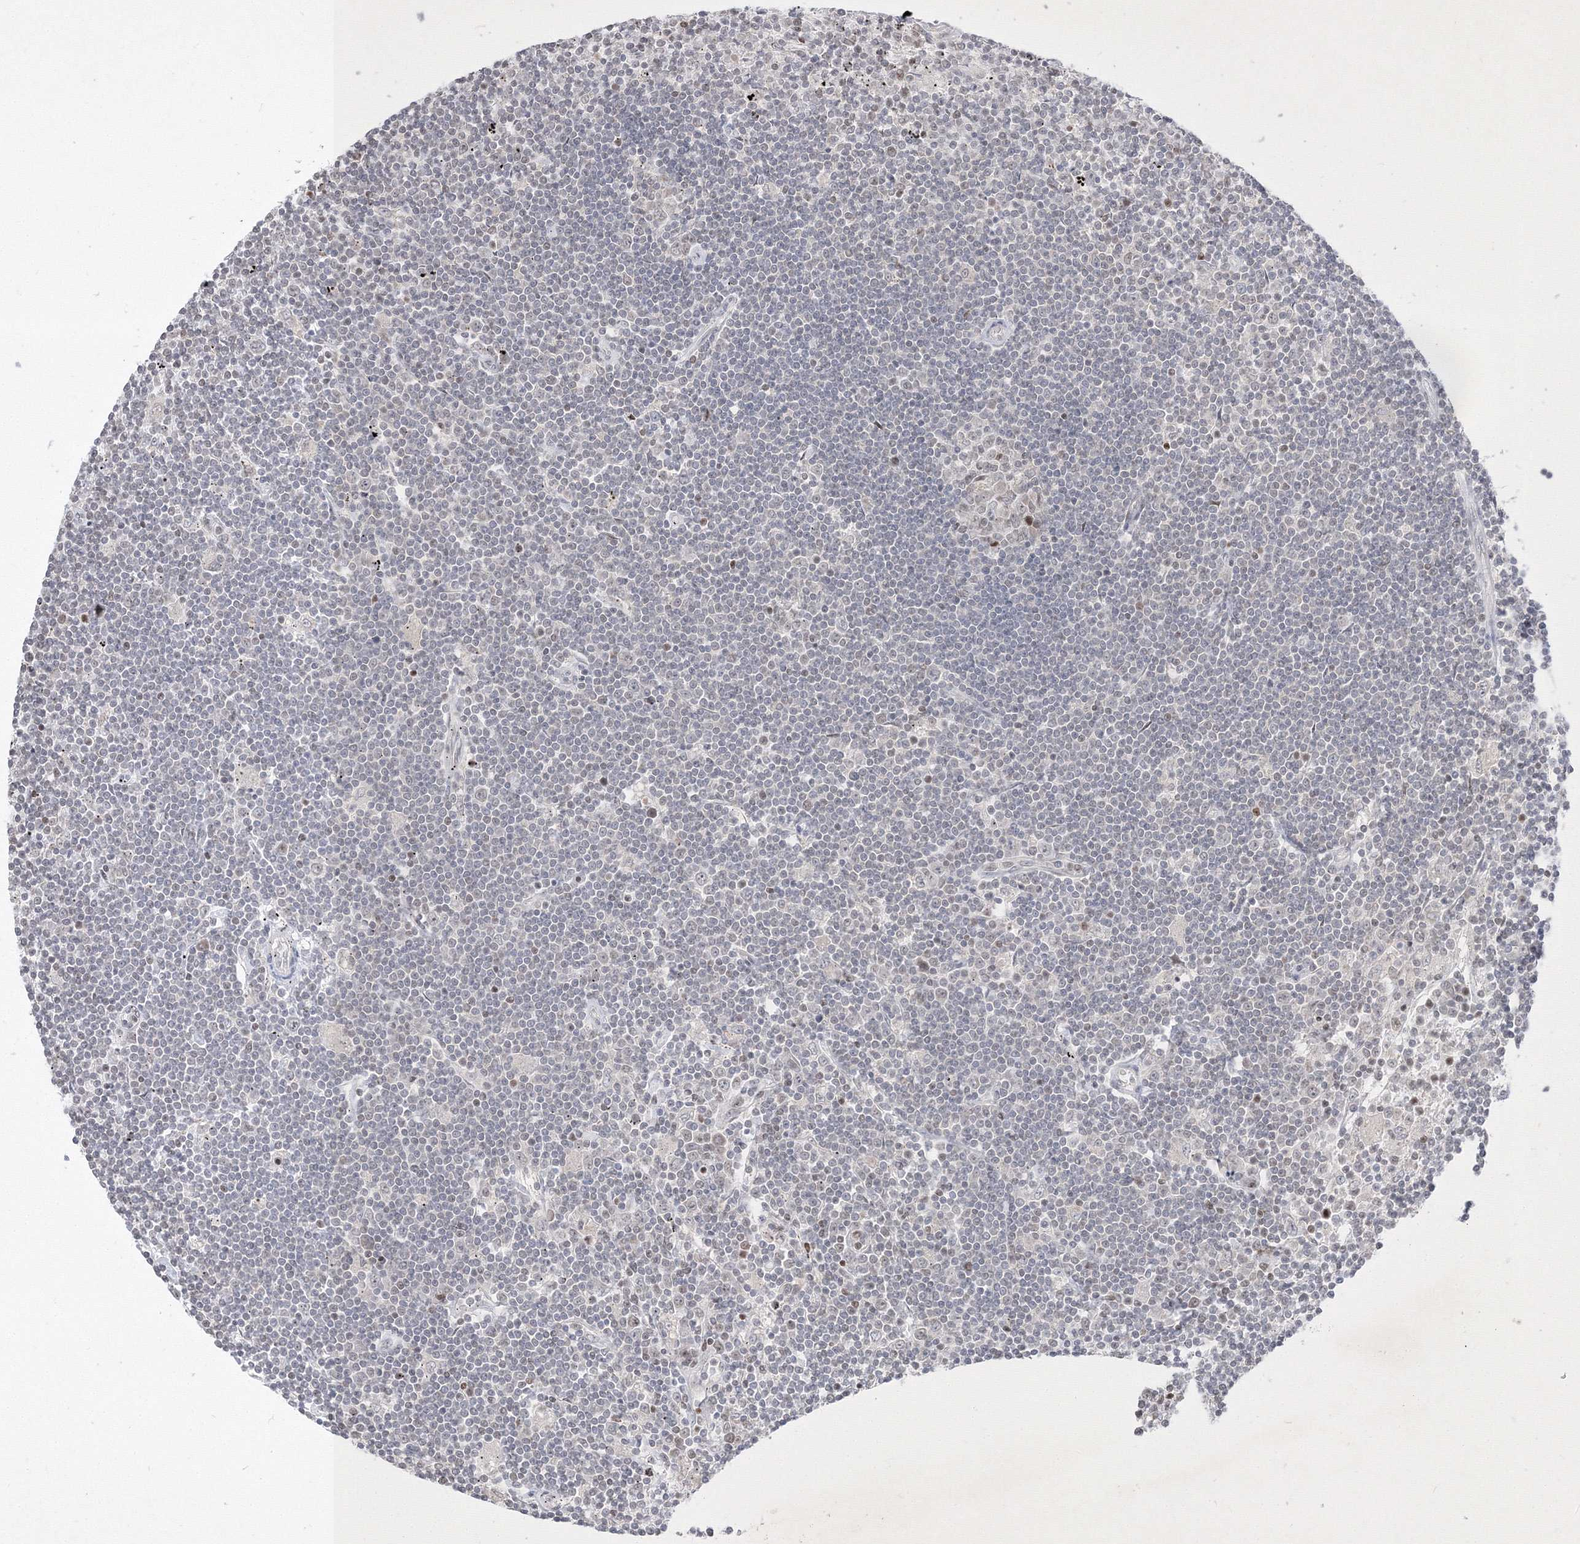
{"staining": {"intensity": "negative", "quantity": "none", "location": "none"}, "tissue": "lymphoma", "cell_type": "Tumor cells", "image_type": "cancer", "snomed": [{"axis": "morphology", "description": "Malignant lymphoma, non-Hodgkin's type, Low grade"}, {"axis": "topography", "description": "Spleen"}], "caption": "Low-grade malignant lymphoma, non-Hodgkin's type stained for a protein using immunohistochemistry (IHC) reveals no staining tumor cells.", "gene": "TAB1", "patient": {"sex": "male", "age": 76}}